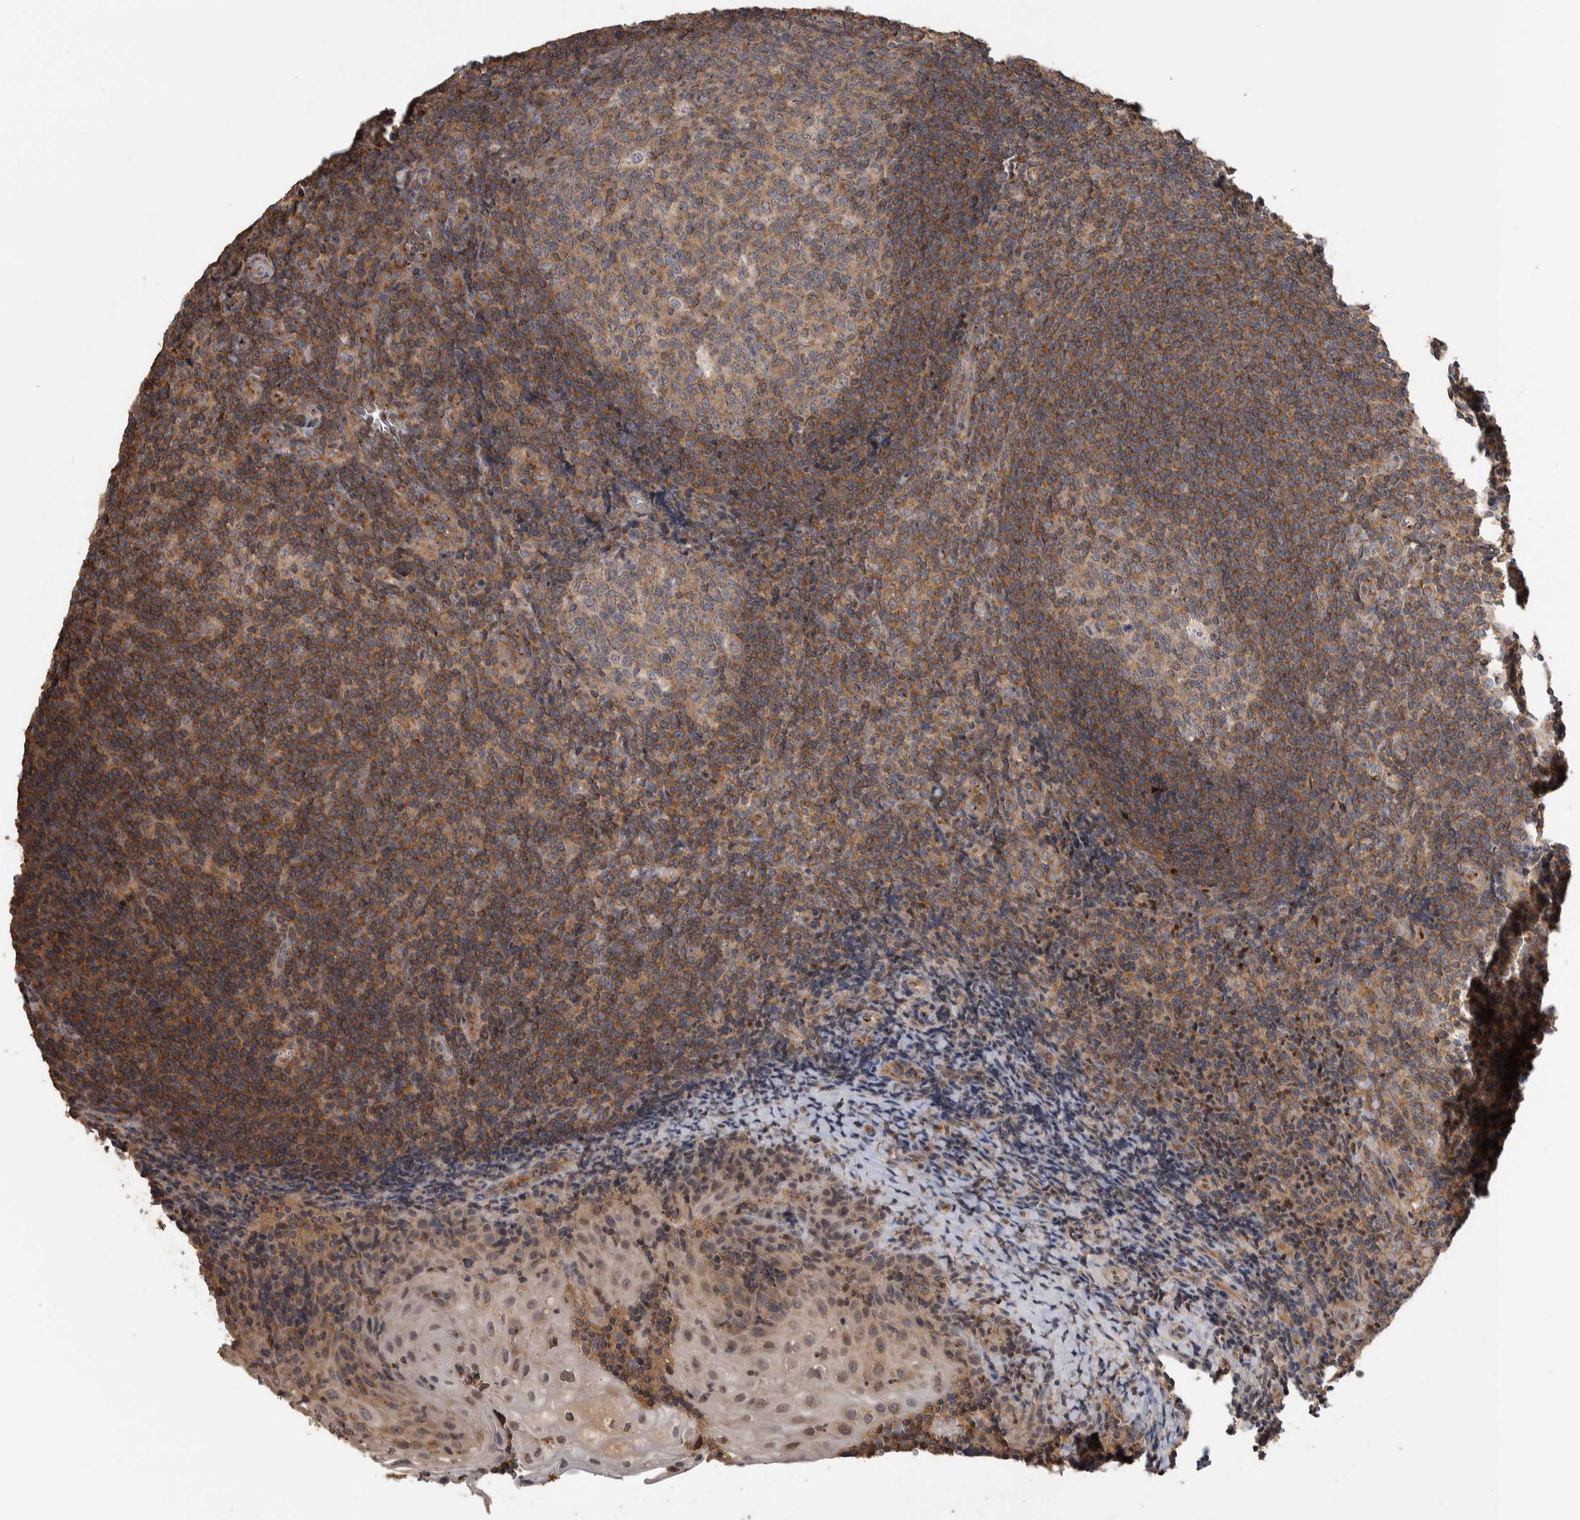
{"staining": {"intensity": "weak", "quantity": "25%-75%", "location": "cytoplasmic/membranous"}, "tissue": "tonsil", "cell_type": "Germinal center cells", "image_type": "normal", "snomed": [{"axis": "morphology", "description": "Normal tissue, NOS"}, {"axis": "topography", "description": "Tonsil"}], "caption": "Protein expression analysis of unremarkable human tonsil reveals weak cytoplasmic/membranous staining in approximately 25%-75% of germinal center cells. (DAB (3,3'-diaminobenzidine) IHC with brightfield microscopy, high magnification).", "gene": "IFRD1", "patient": {"sex": "male", "age": 37}}